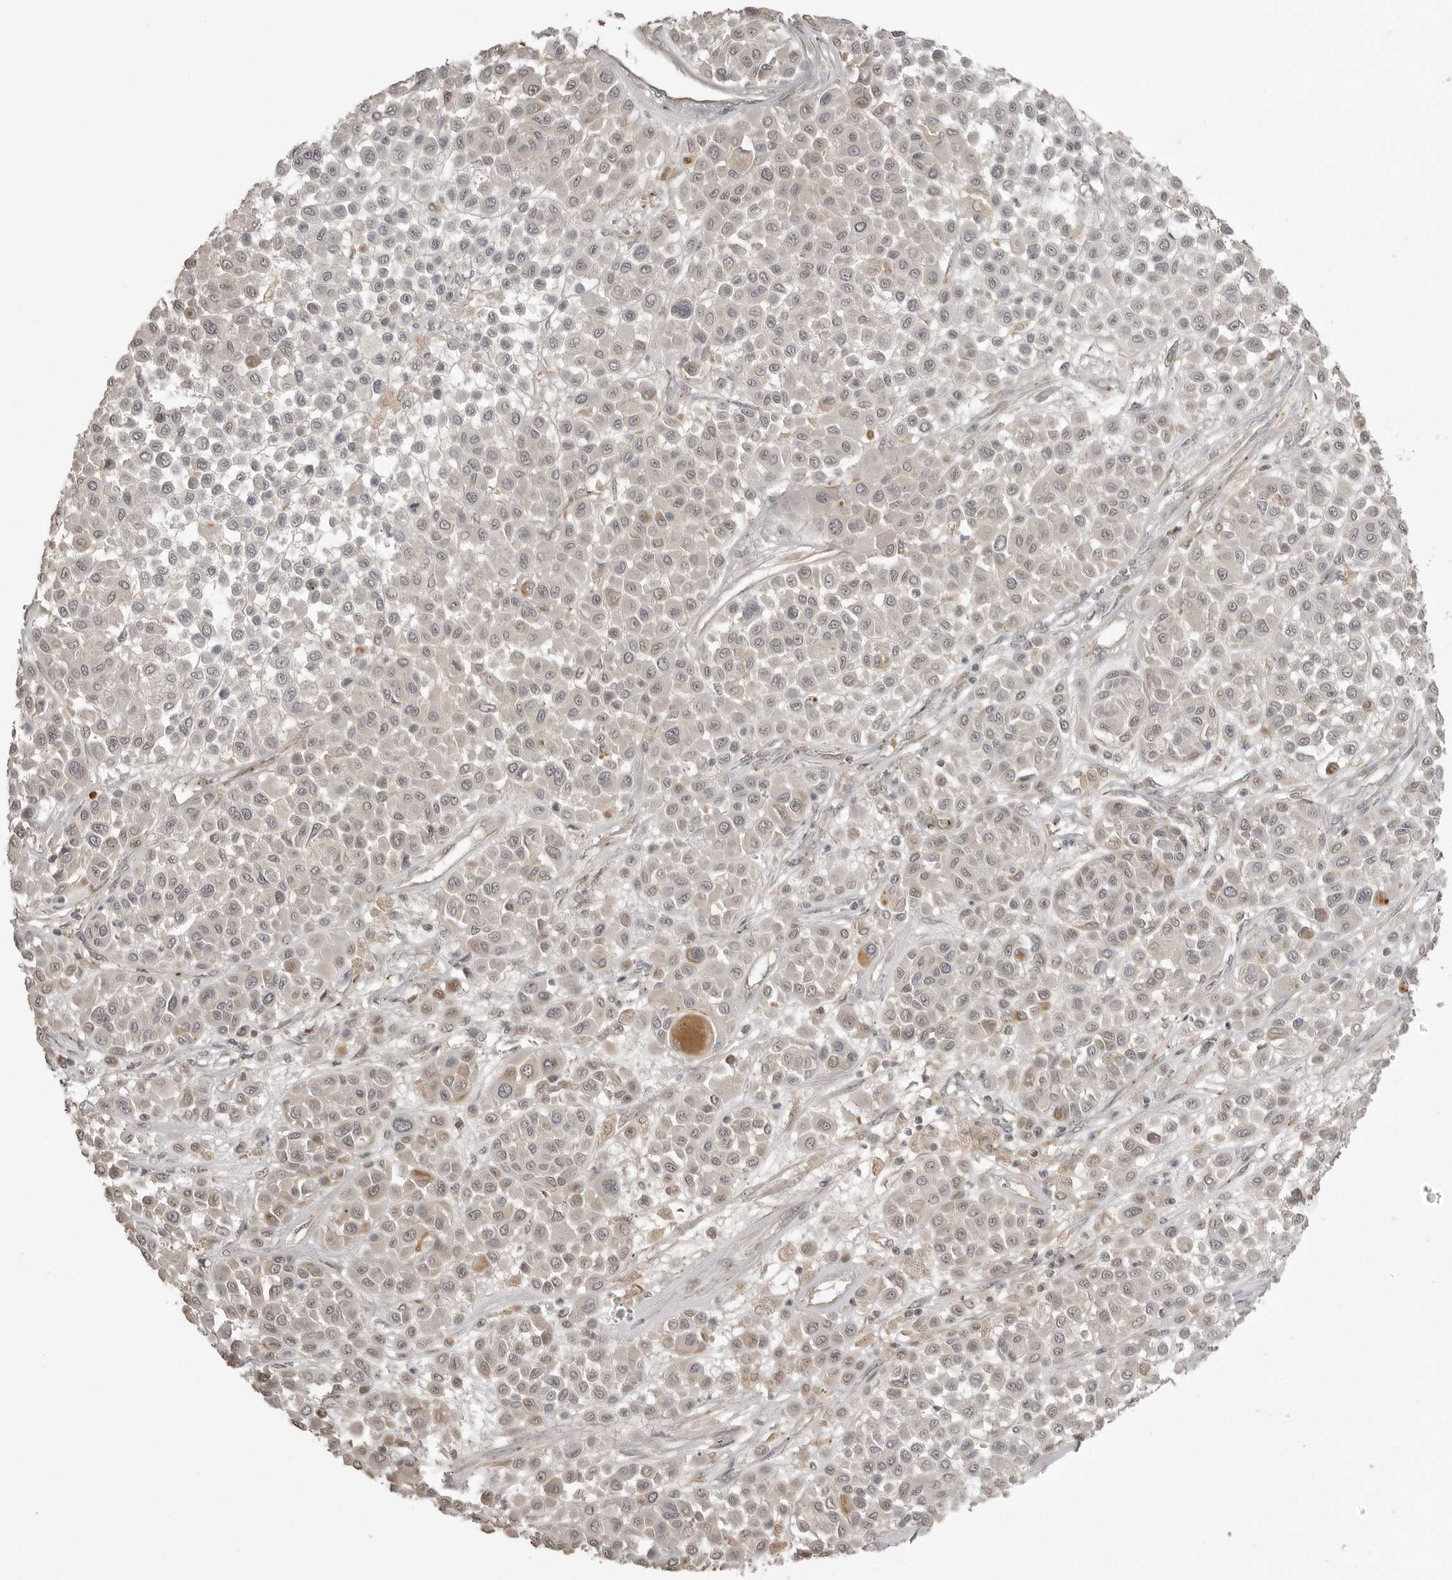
{"staining": {"intensity": "negative", "quantity": "none", "location": "none"}, "tissue": "melanoma", "cell_type": "Tumor cells", "image_type": "cancer", "snomed": [{"axis": "morphology", "description": "Malignant melanoma, Metastatic site"}, {"axis": "topography", "description": "Soft tissue"}], "caption": "Tumor cells show no significant protein expression in melanoma. The staining is performed using DAB (3,3'-diaminobenzidine) brown chromogen with nuclei counter-stained in using hematoxylin.", "gene": "SMG8", "patient": {"sex": "male", "age": 41}}